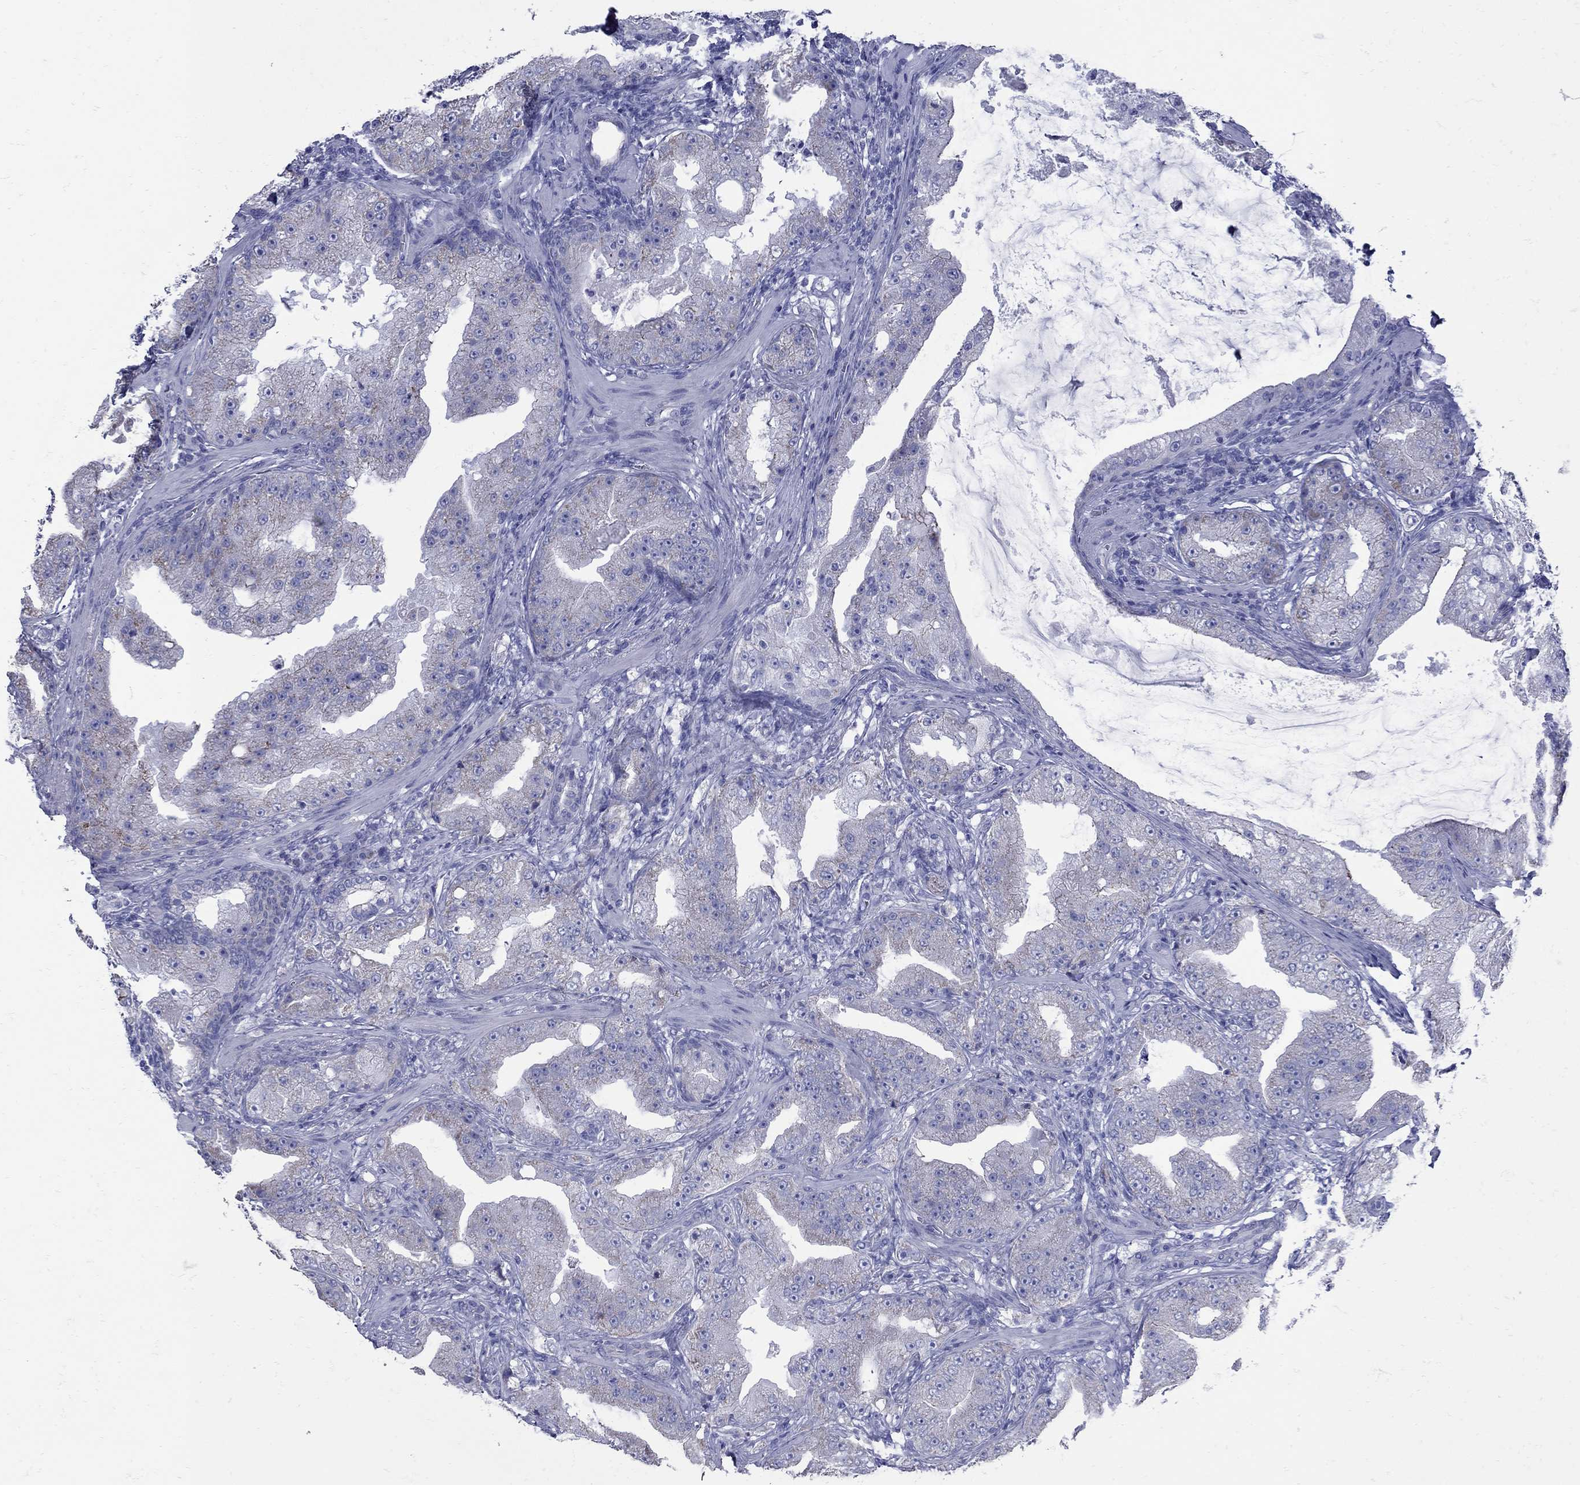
{"staining": {"intensity": "weak", "quantity": "<25%", "location": "cytoplasmic/membranous"}, "tissue": "prostate cancer", "cell_type": "Tumor cells", "image_type": "cancer", "snomed": [{"axis": "morphology", "description": "Adenocarcinoma, Low grade"}, {"axis": "topography", "description": "Prostate"}], "caption": "Prostate adenocarcinoma (low-grade) stained for a protein using immunohistochemistry (IHC) exhibits no positivity tumor cells.", "gene": "PDZD3", "patient": {"sex": "male", "age": 62}}